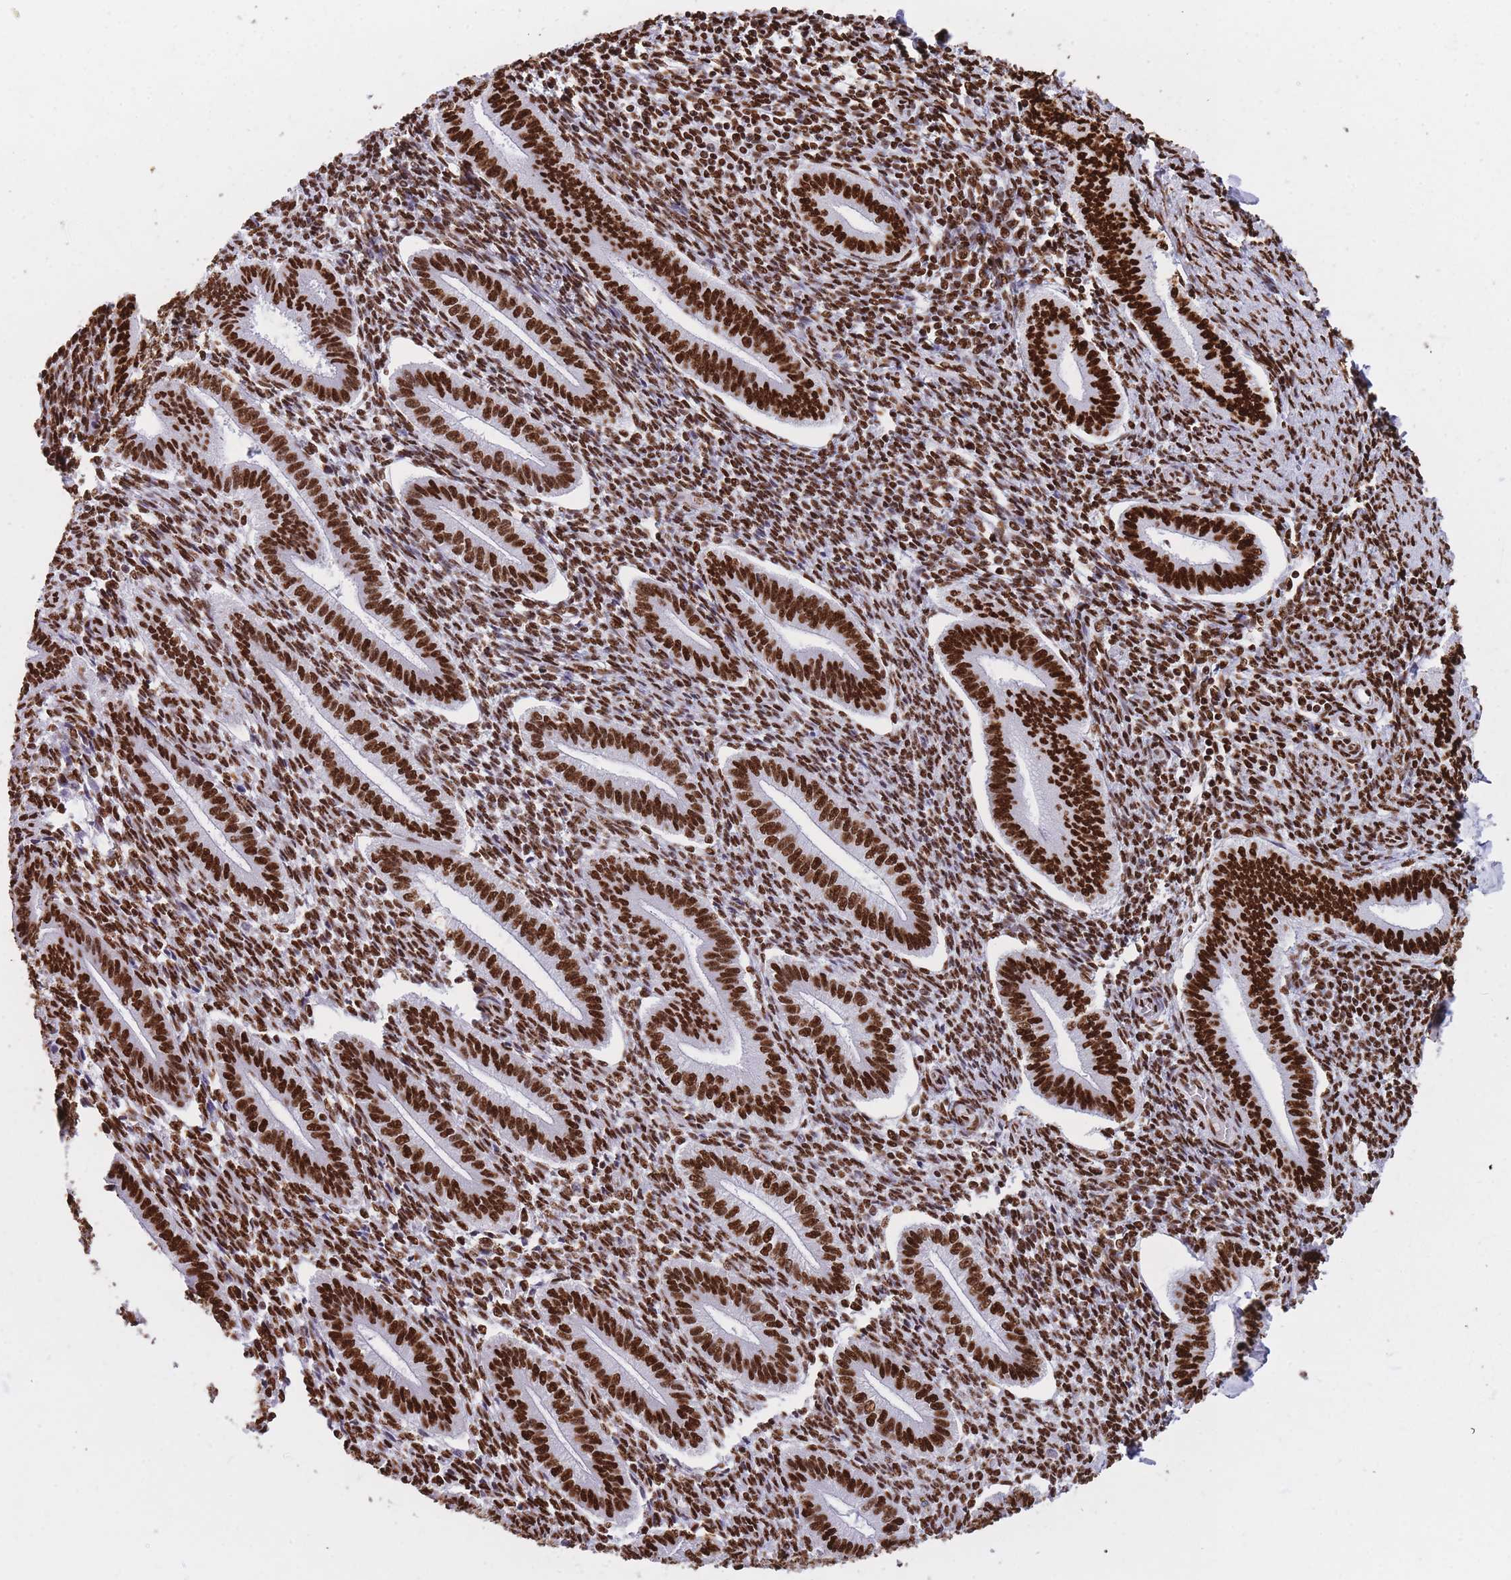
{"staining": {"intensity": "strong", "quantity": ">75%", "location": "nuclear"}, "tissue": "endometrium", "cell_type": "Cells in endometrial stroma", "image_type": "normal", "snomed": [{"axis": "morphology", "description": "Normal tissue, NOS"}, {"axis": "topography", "description": "Endometrium"}], "caption": "Human endometrium stained with a brown dye demonstrates strong nuclear positive positivity in about >75% of cells in endometrial stroma.", "gene": "HNRNPUL1", "patient": {"sex": "female", "age": 34}}